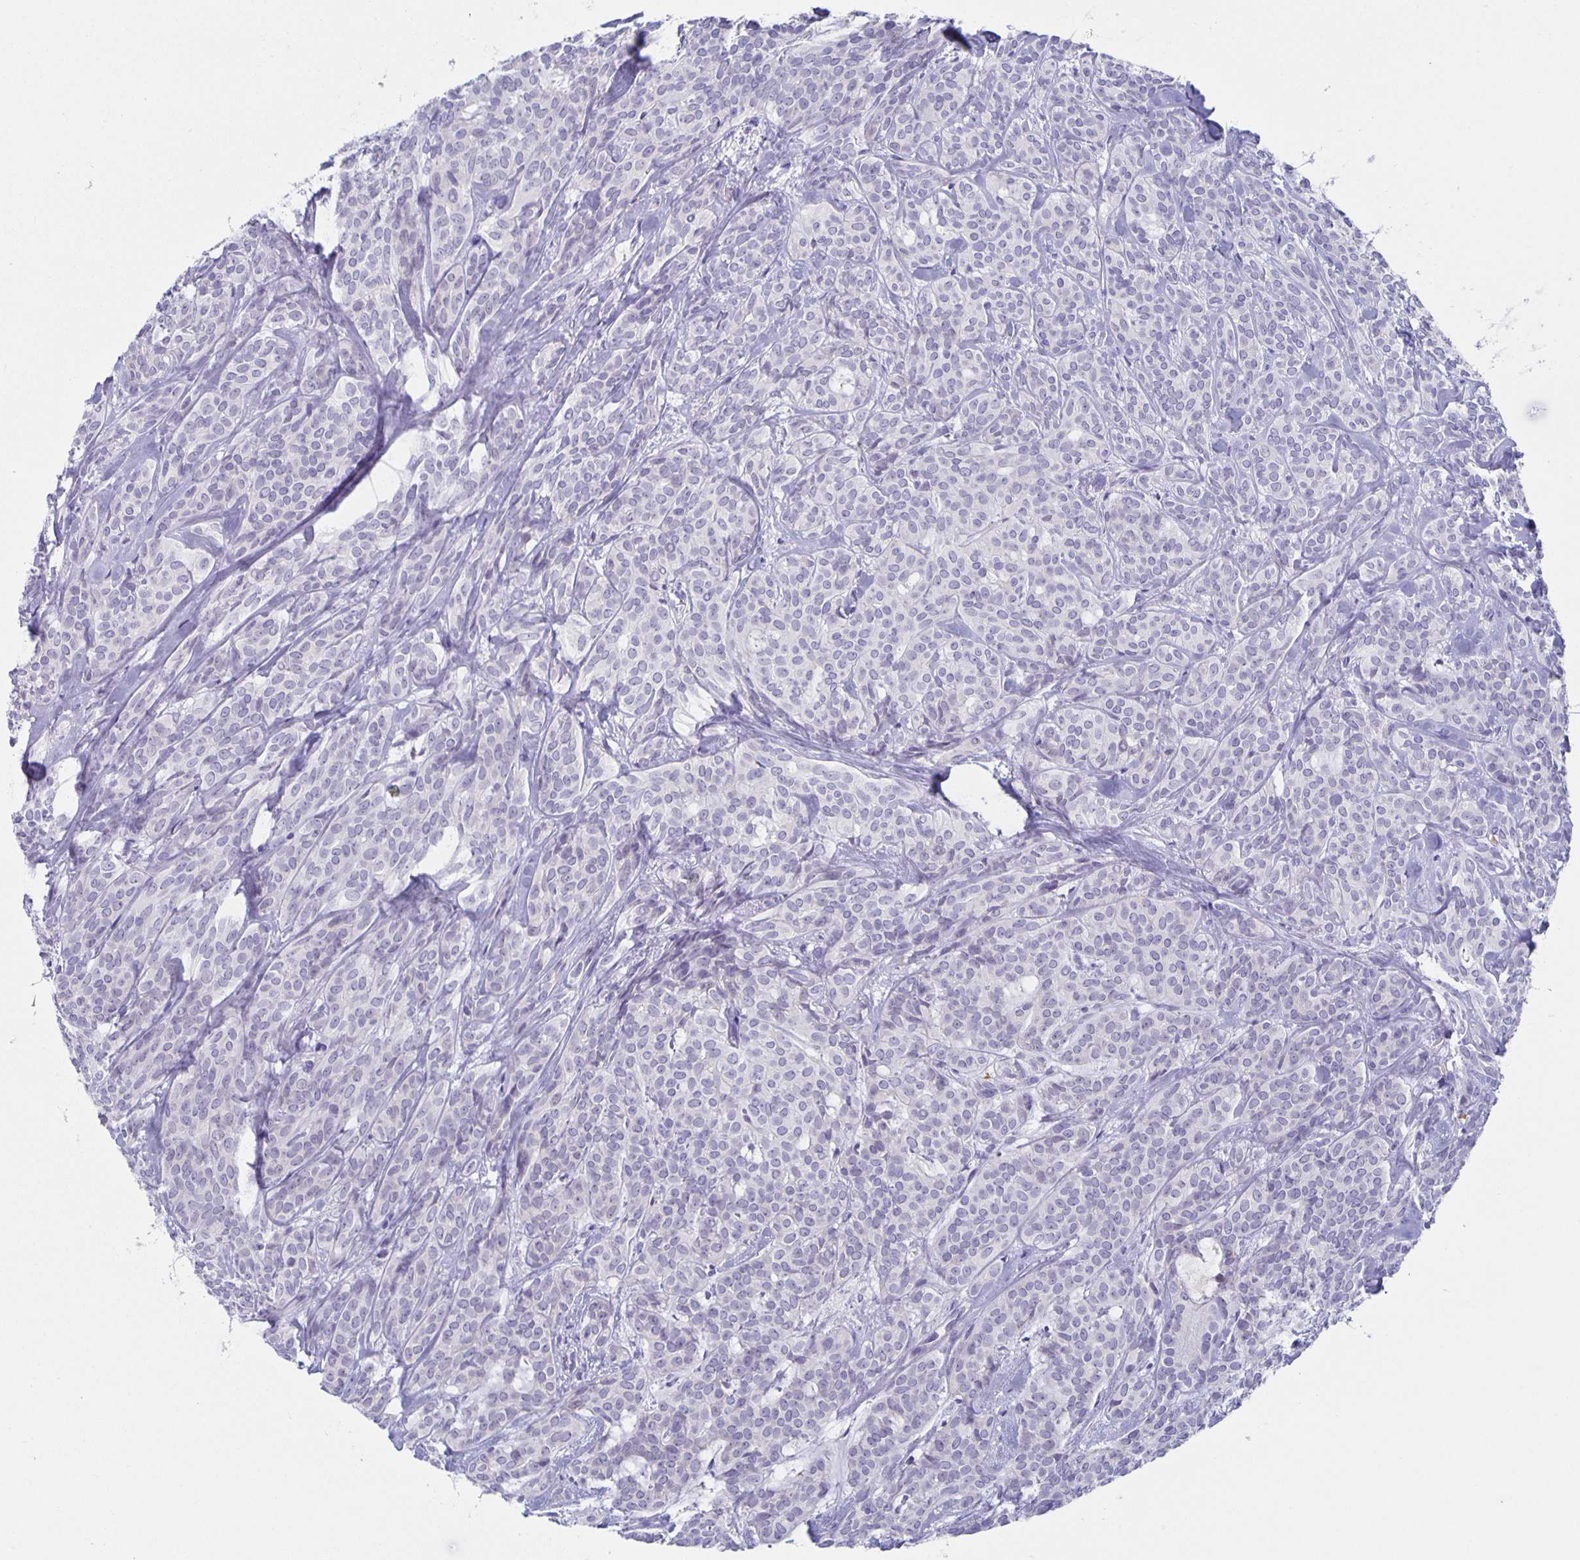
{"staining": {"intensity": "negative", "quantity": "none", "location": "none"}, "tissue": "head and neck cancer", "cell_type": "Tumor cells", "image_type": "cancer", "snomed": [{"axis": "morphology", "description": "Adenocarcinoma, NOS"}, {"axis": "topography", "description": "Head-Neck"}], "caption": "The micrograph shows no significant staining in tumor cells of adenocarcinoma (head and neck). The staining is performed using DAB (3,3'-diaminobenzidine) brown chromogen with nuclei counter-stained in using hematoxylin.", "gene": "LIPA", "patient": {"sex": "female", "age": 57}}